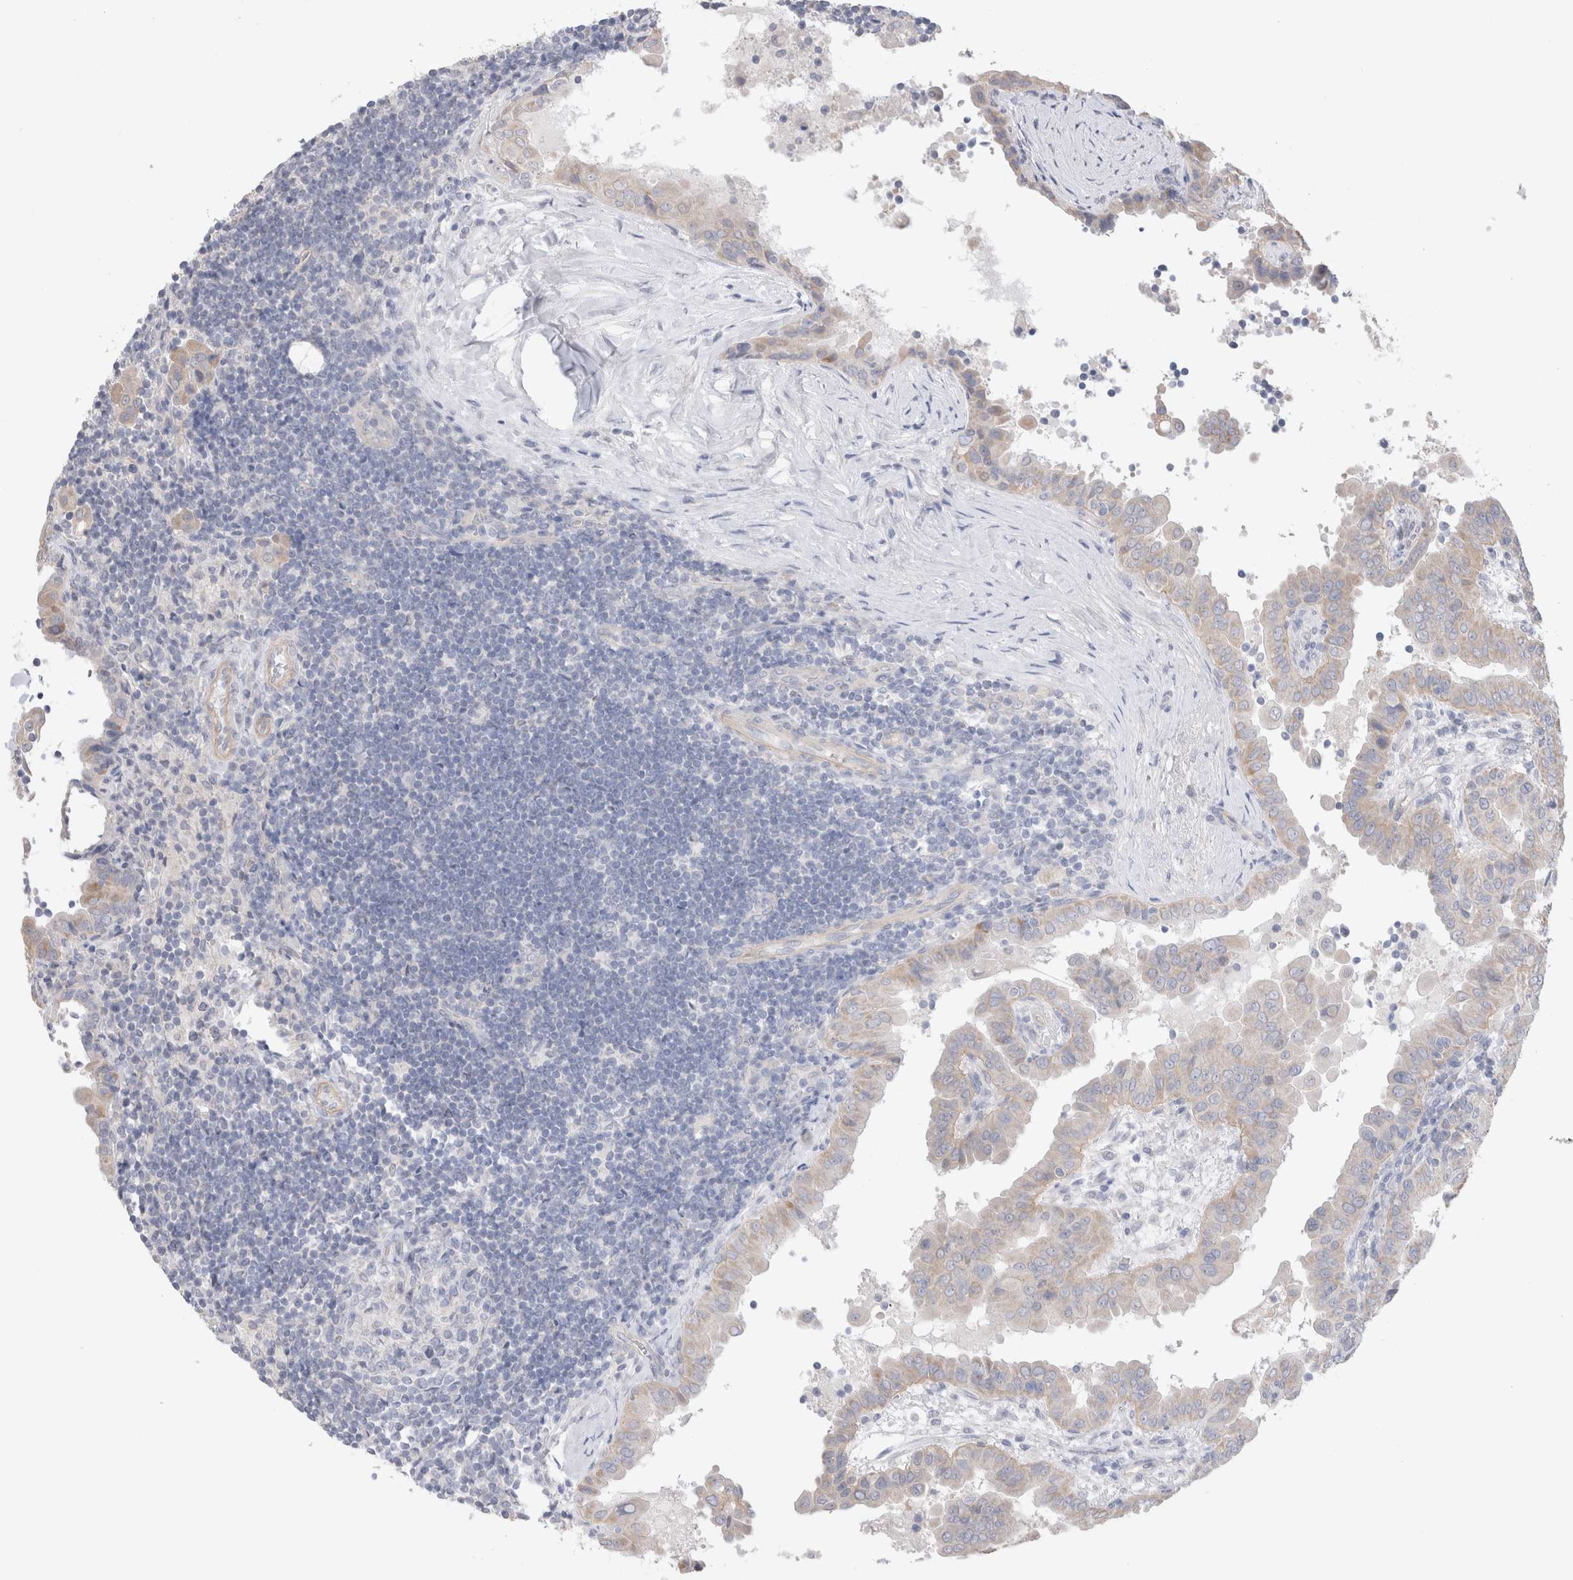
{"staining": {"intensity": "weak", "quantity": "25%-75%", "location": "cytoplasmic/membranous"}, "tissue": "thyroid cancer", "cell_type": "Tumor cells", "image_type": "cancer", "snomed": [{"axis": "morphology", "description": "Papillary adenocarcinoma, NOS"}, {"axis": "topography", "description": "Thyroid gland"}], "caption": "Tumor cells display low levels of weak cytoplasmic/membranous staining in approximately 25%-75% of cells in thyroid papillary adenocarcinoma.", "gene": "DMD", "patient": {"sex": "male", "age": 33}}